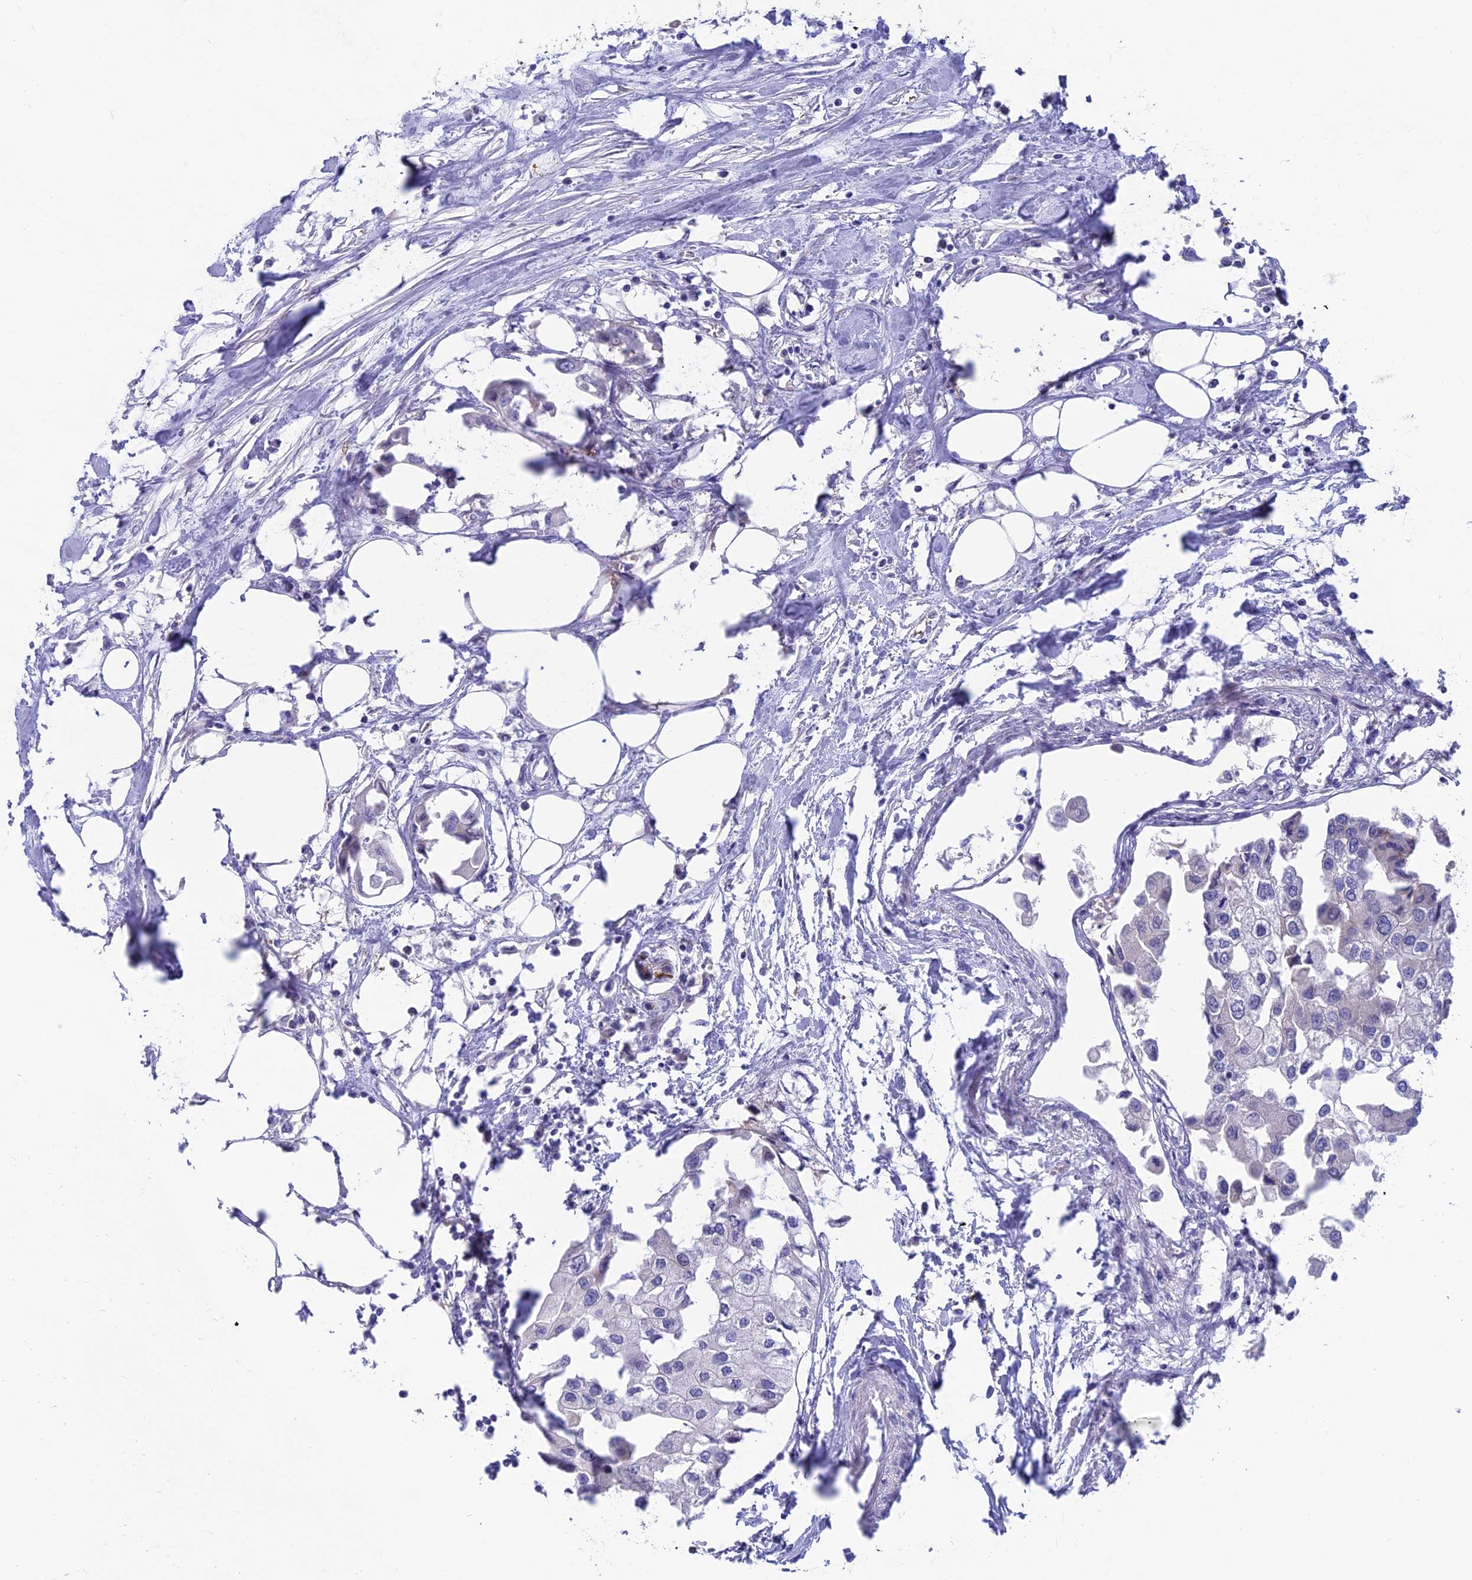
{"staining": {"intensity": "negative", "quantity": "none", "location": "none"}, "tissue": "urothelial cancer", "cell_type": "Tumor cells", "image_type": "cancer", "snomed": [{"axis": "morphology", "description": "Urothelial carcinoma, High grade"}, {"axis": "topography", "description": "Urinary bladder"}], "caption": "High magnification brightfield microscopy of urothelial cancer stained with DAB (brown) and counterstained with hematoxylin (blue): tumor cells show no significant positivity.", "gene": "XPO7", "patient": {"sex": "male", "age": 64}}